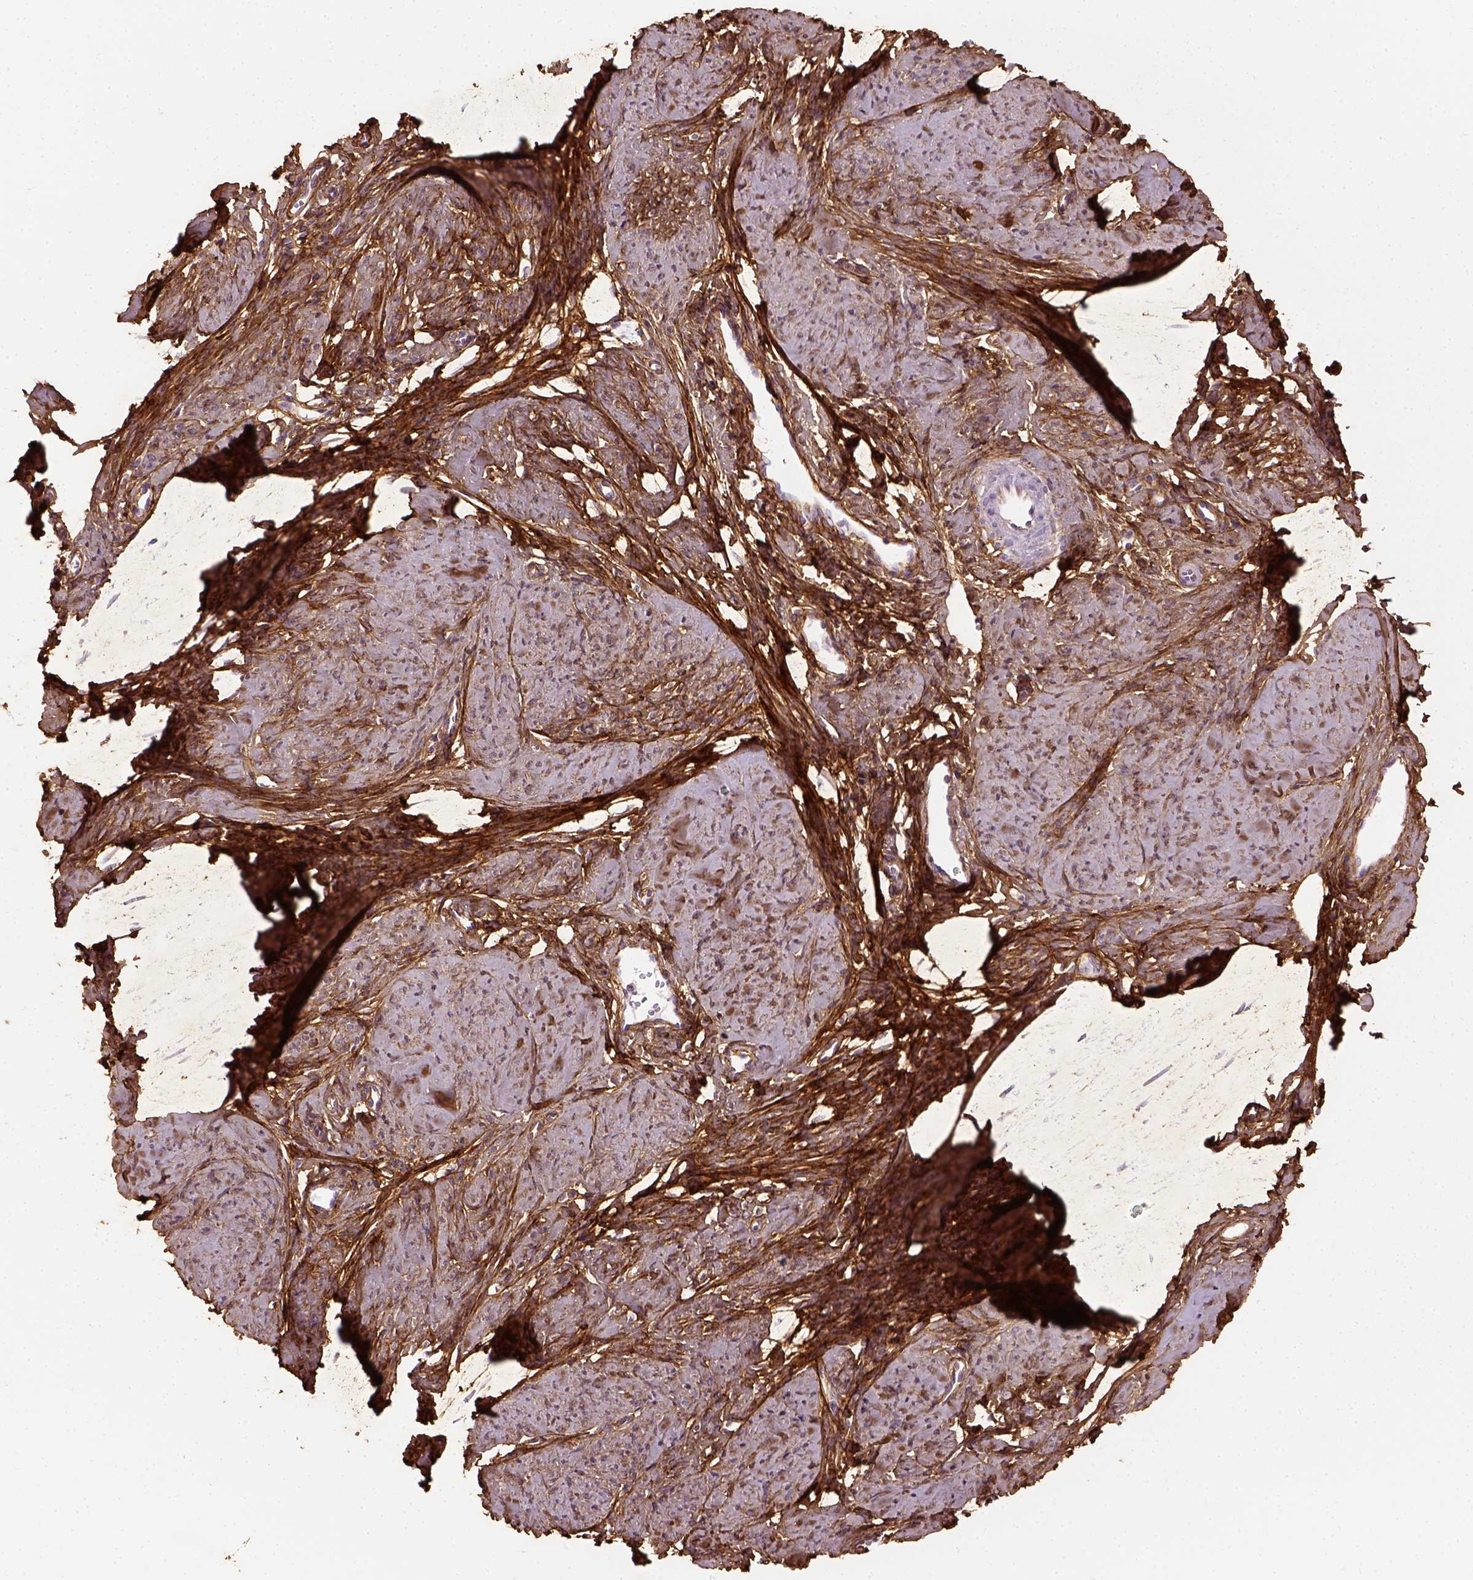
{"staining": {"intensity": "moderate", "quantity": ">75%", "location": "cytoplasmic/membranous"}, "tissue": "smooth muscle", "cell_type": "Smooth muscle cells", "image_type": "normal", "snomed": [{"axis": "morphology", "description": "Normal tissue, NOS"}, {"axis": "topography", "description": "Smooth muscle"}], "caption": "Brown immunohistochemical staining in normal human smooth muscle displays moderate cytoplasmic/membranous expression in approximately >75% of smooth muscle cells.", "gene": "COL6A2", "patient": {"sex": "female", "age": 48}}